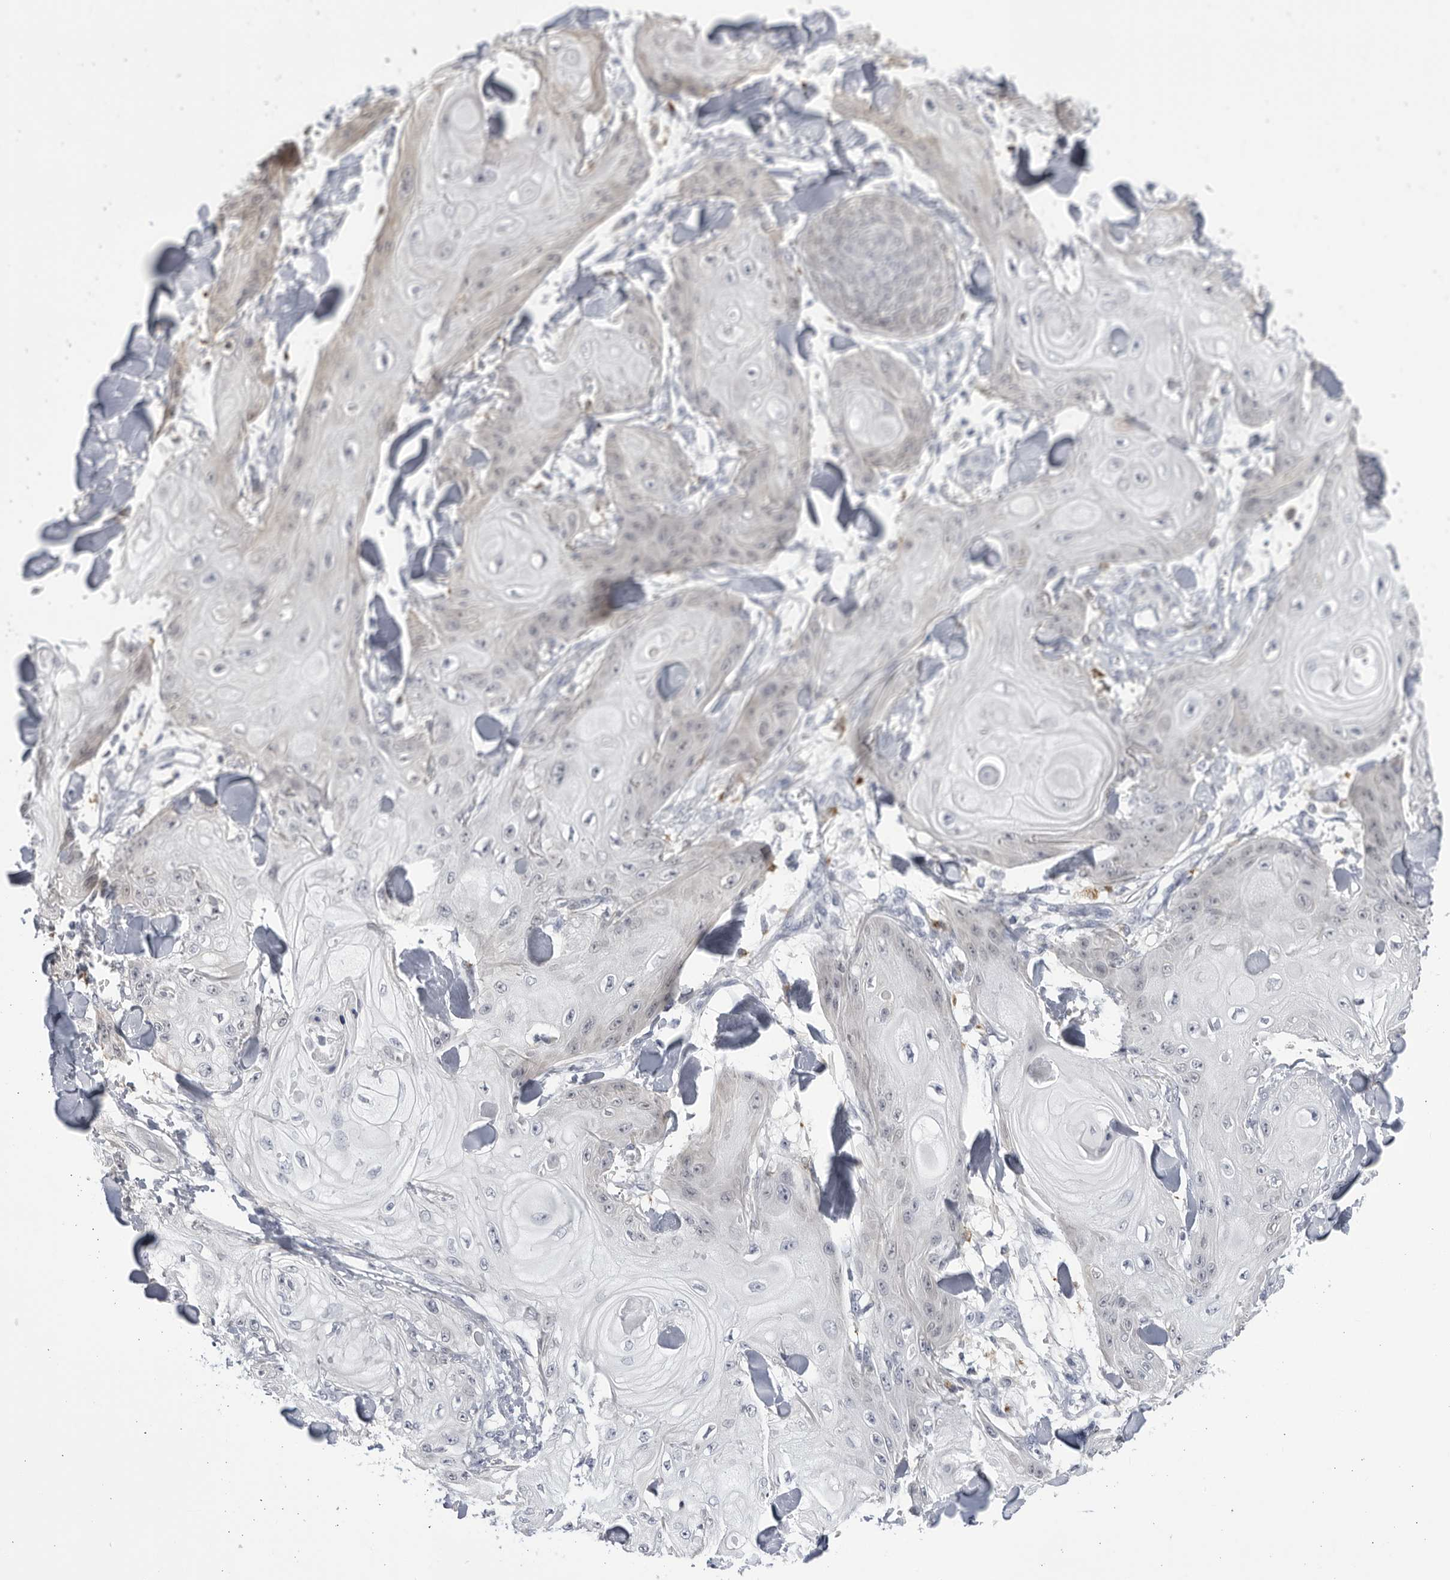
{"staining": {"intensity": "negative", "quantity": "none", "location": "none"}, "tissue": "skin cancer", "cell_type": "Tumor cells", "image_type": "cancer", "snomed": [{"axis": "morphology", "description": "Squamous cell carcinoma, NOS"}, {"axis": "topography", "description": "Skin"}], "caption": "Immunohistochemistry image of neoplastic tissue: skin cancer (squamous cell carcinoma) stained with DAB demonstrates no significant protein staining in tumor cells. (DAB (3,3'-diaminobenzidine) immunohistochemistry with hematoxylin counter stain).", "gene": "CCDC181", "patient": {"sex": "male", "age": 74}}